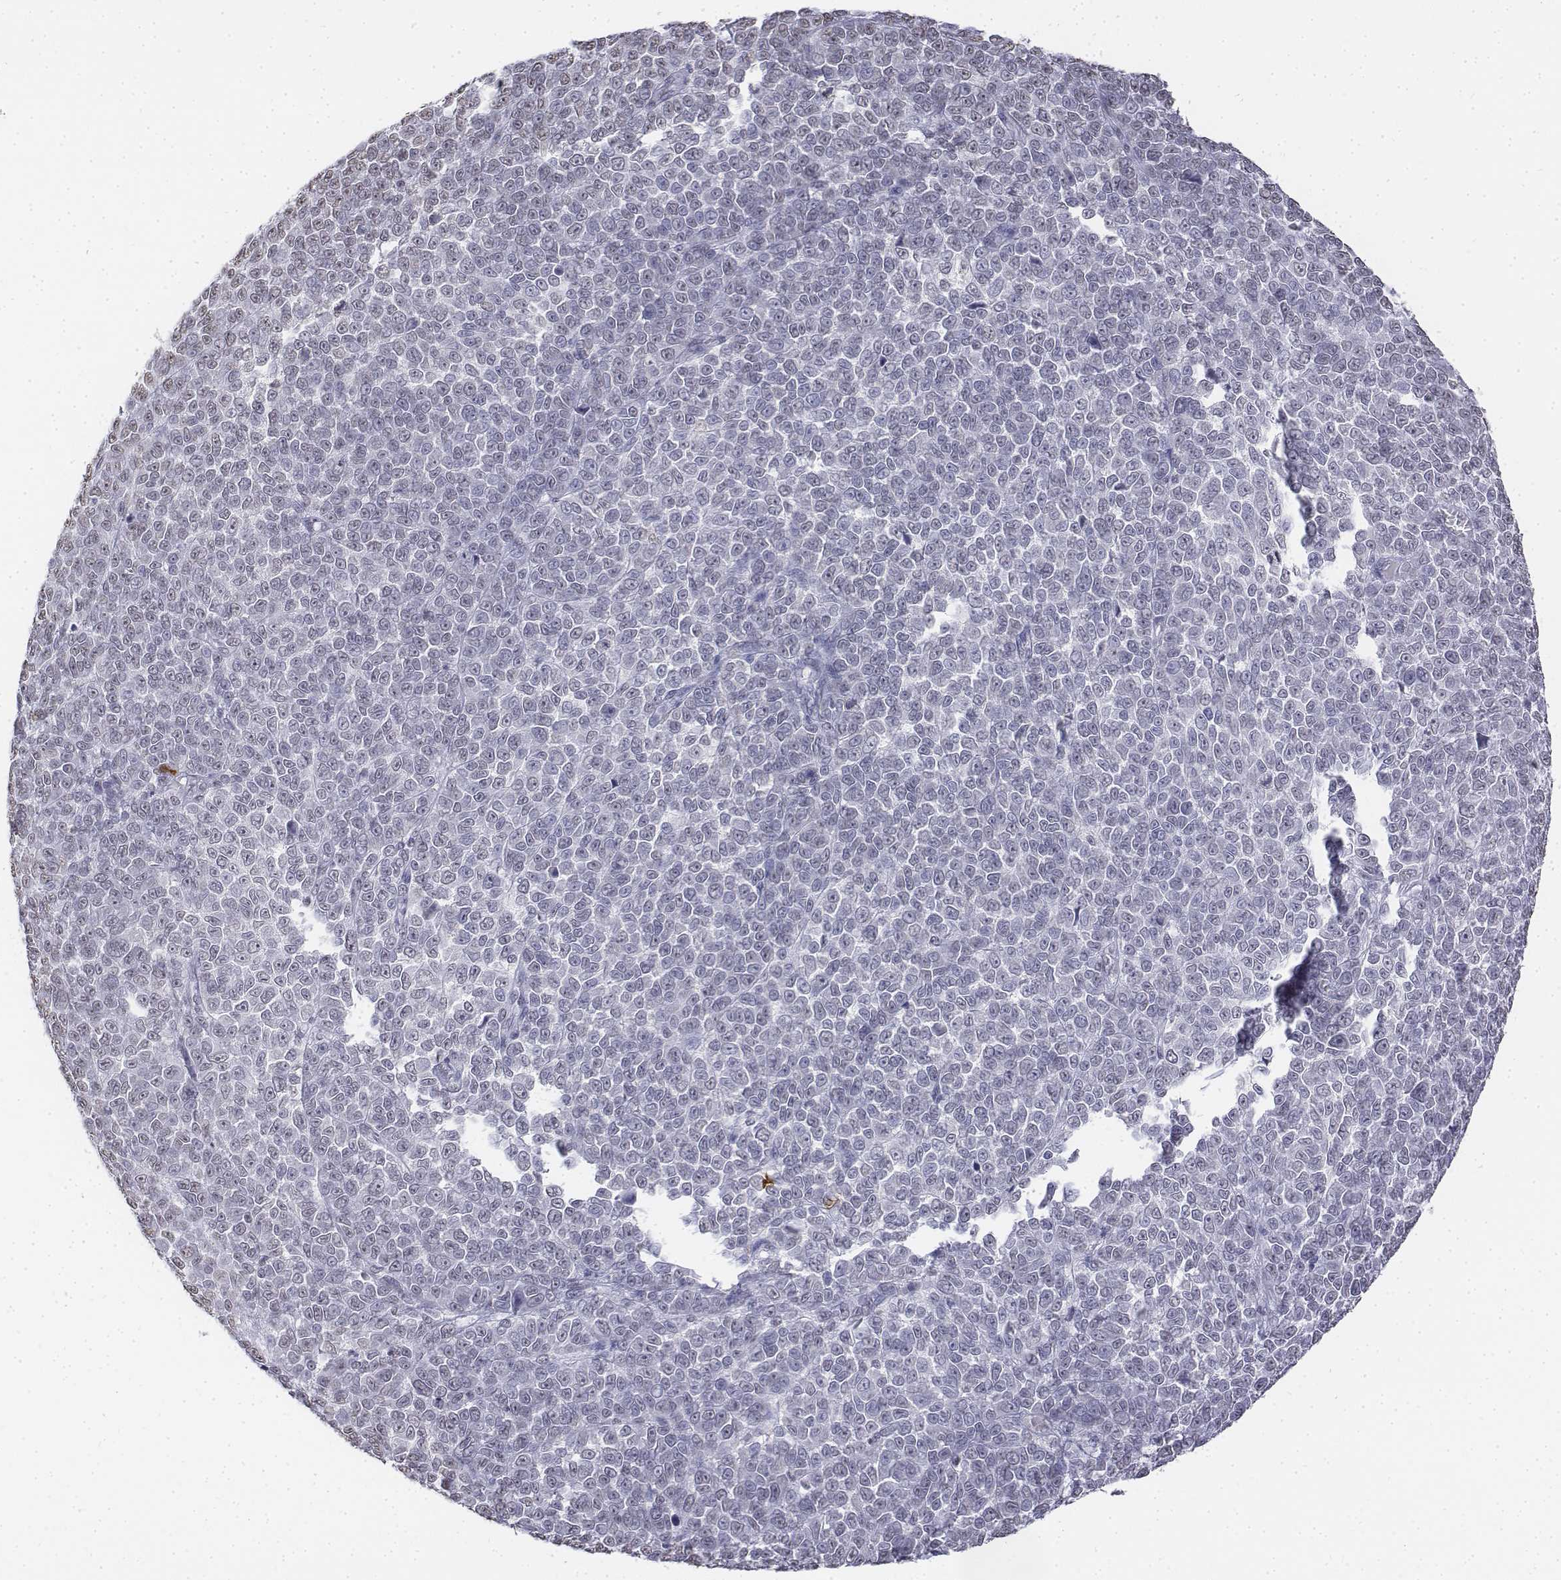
{"staining": {"intensity": "negative", "quantity": "none", "location": "none"}, "tissue": "melanoma", "cell_type": "Tumor cells", "image_type": "cancer", "snomed": [{"axis": "morphology", "description": "Malignant melanoma, NOS"}, {"axis": "topography", "description": "Skin"}], "caption": "Tumor cells show no significant staining in melanoma.", "gene": "CD3E", "patient": {"sex": "female", "age": 95}}